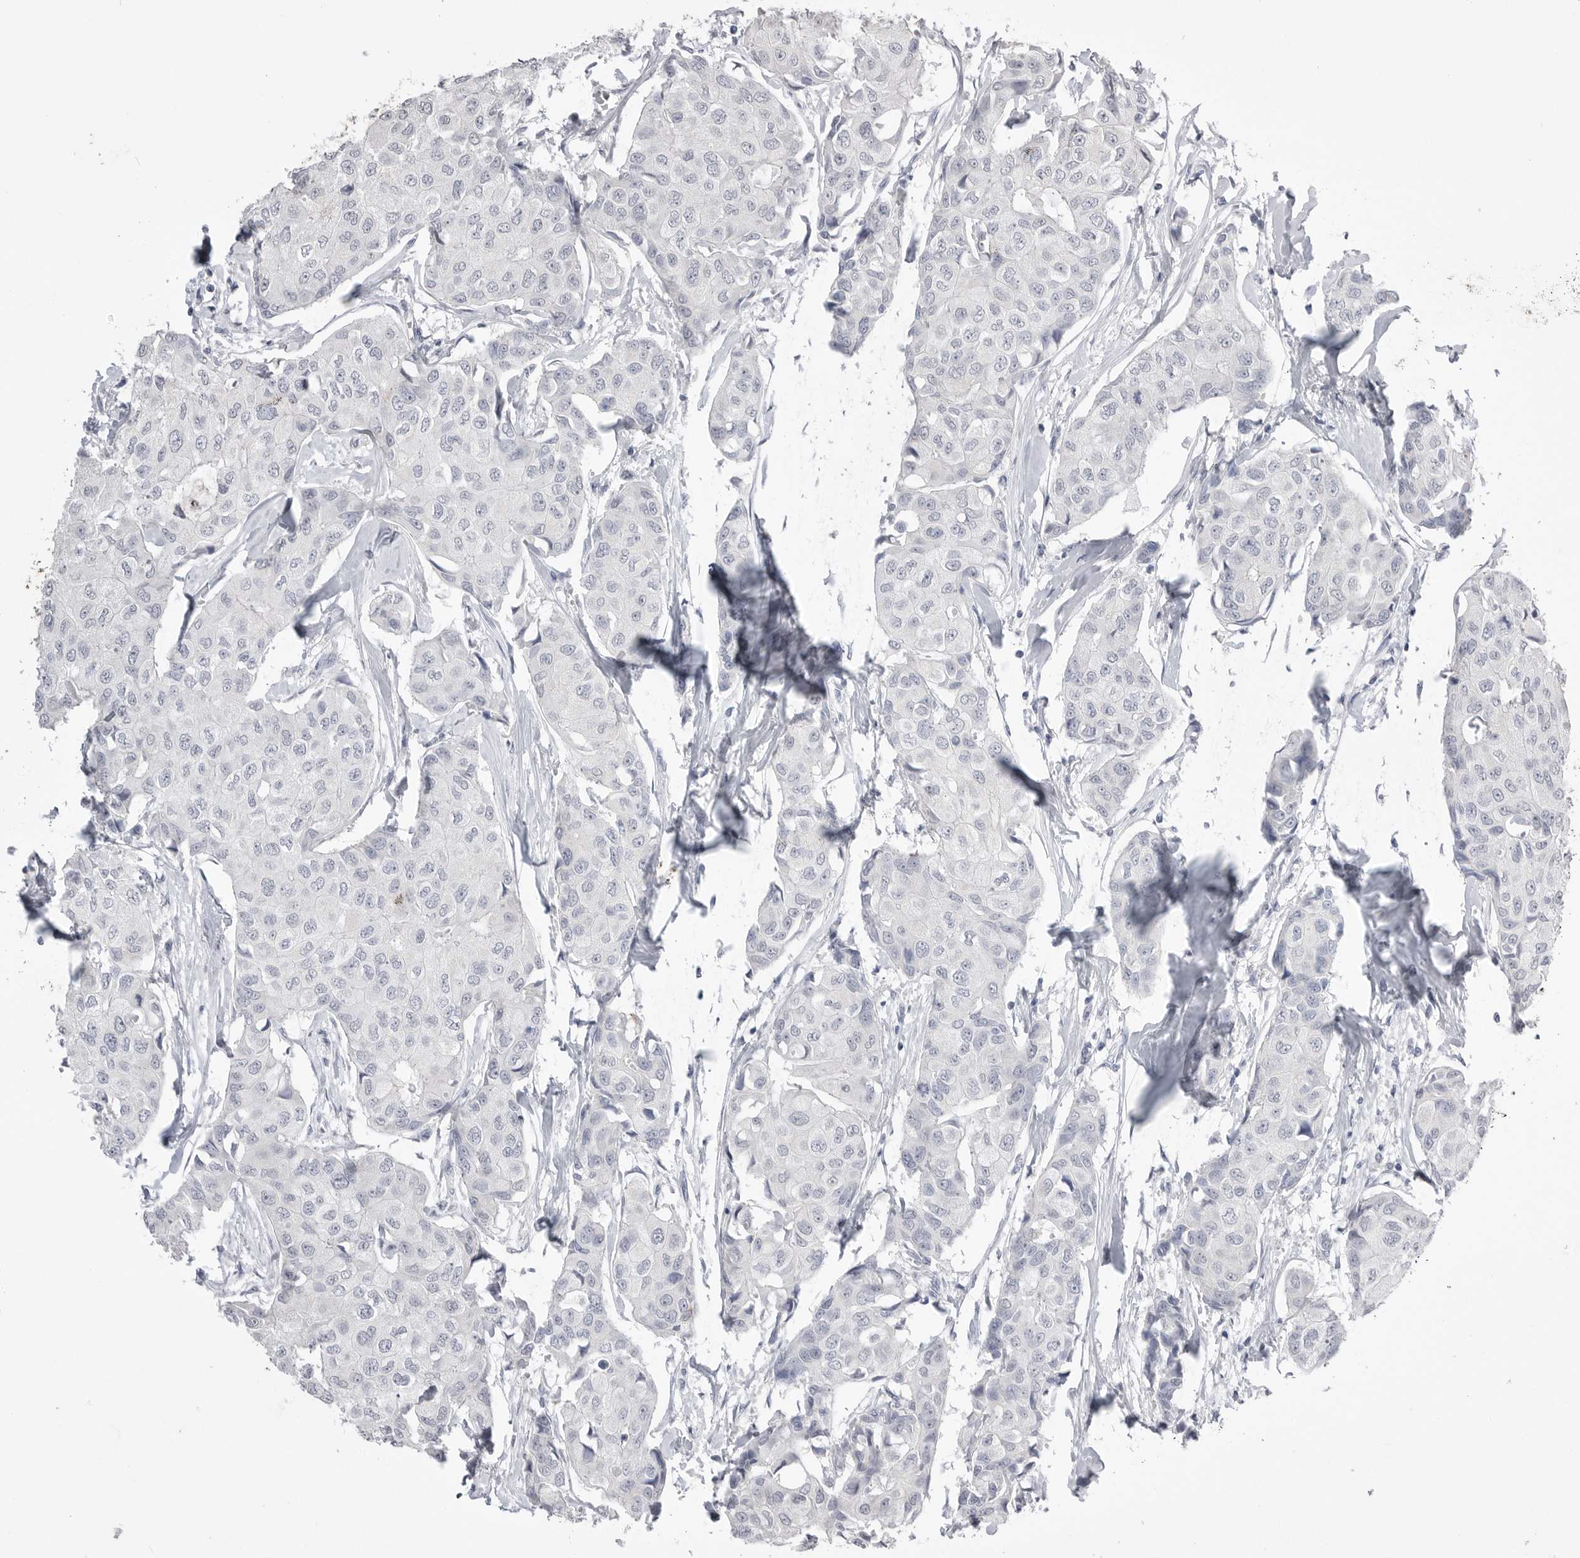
{"staining": {"intensity": "negative", "quantity": "none", "location": "none"}, "tissue": "breast cancer", "cell_type": "Tumor cells", "image_type": "cancer", "snomed": [{"axis": "morphology", "description": "Duct carcinoma"}, {"axis": "topography", "description": "Breast"}], "caption": "Breast intraductal carcinoma was stained to show a protein in brown. There is no significant staining in tumor cells. Nuclei are stained in blue.", "gene": "CPB1", "patient": {"sex": "female", "age": 80}}